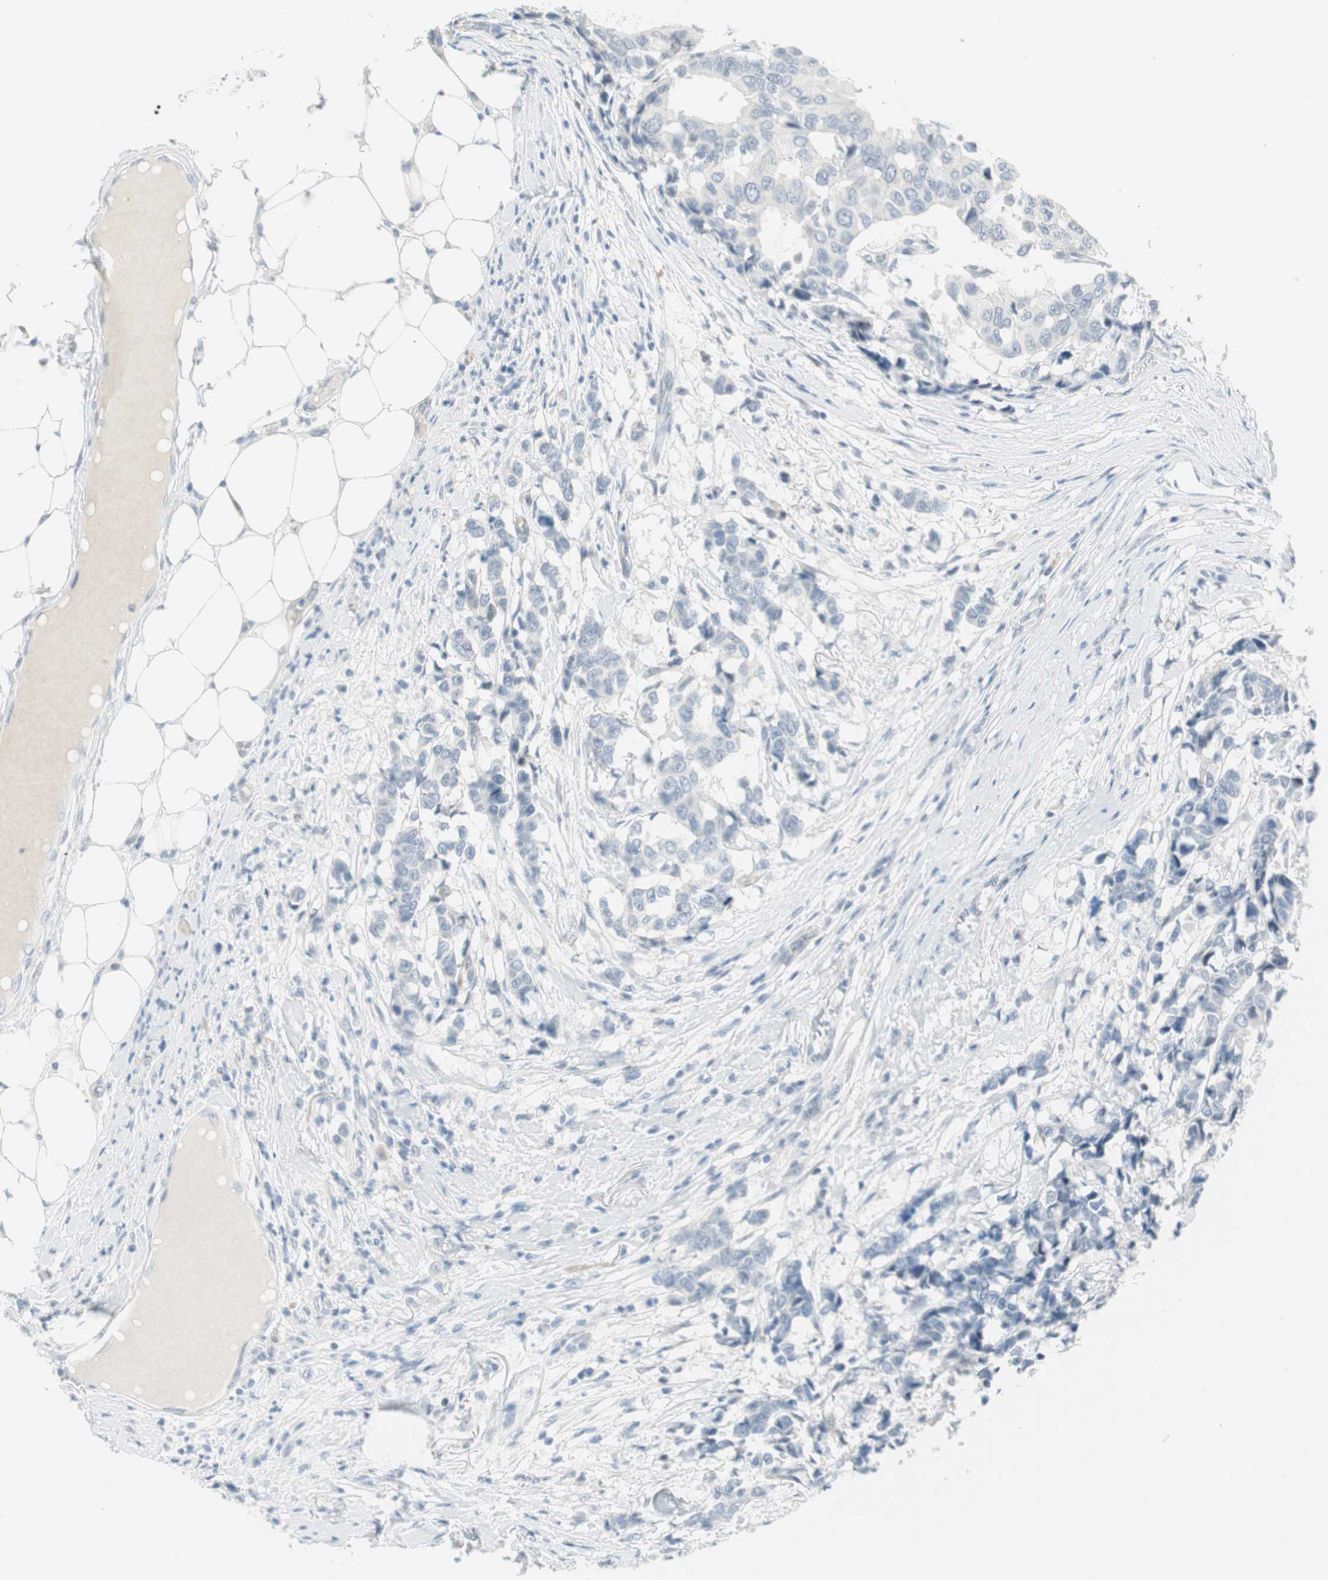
{"staining": {"intensity": "negative", "quantity": "none", "location": "none"}, "tissue": "breast cancer", "cell_type": "Tumor cells", "image_type": "cancer", "snomed": [{"axis": "morphology", "description": "Duct carcinoma"}, {"axis": "topography", "description": "Breast"}], "caption": "Immunohistochemical staining of infiltrating ductal carcinoma (breast) demonstrates no significant positivity in tumor cells. (DAB IHC visualized using brightfield microscopy, high magnification).", "gene": "MLLT10", "patient": {"sex": "female", "age": 87}}